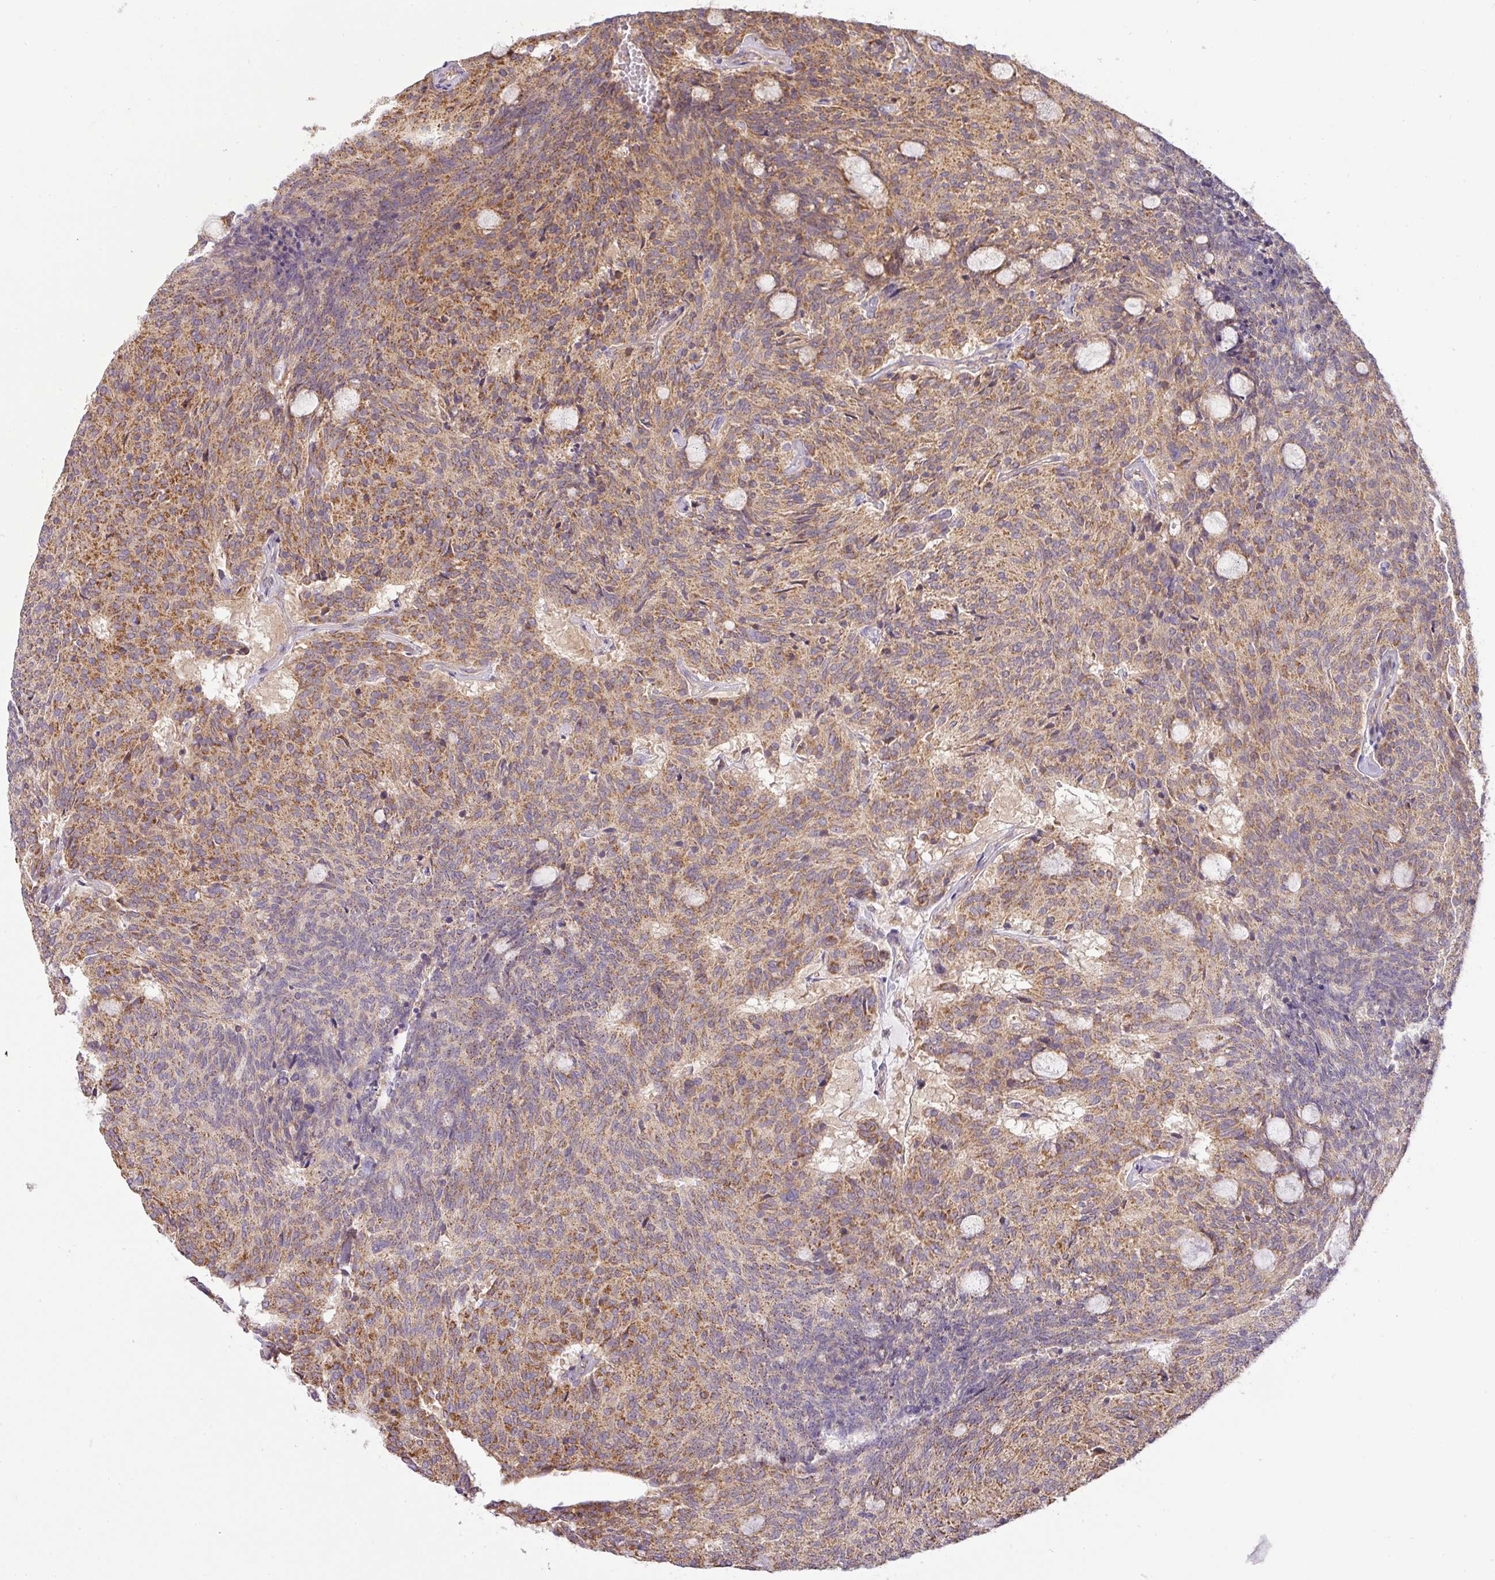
{"staining": {"intensity": "moderate", "quantity": ">75%", "location": "cytoplasmic/membranous"}, "tissue": "carcinoid", "cell_type": "Tumor cells", "image_type": "cancer", "snomed": [{"axis": "morphology", "description": "Carcinoid, malignant, NOS"}, {"axis": "topography", "description": "Pancreas"}], "caption": "Protein expression analysis of malignant carcinoid displays moderate cytoplasmic/membranous staining in about >75% of tumor cells.", "gene": "ZNF211", "patient": {"sex": "female", "age": 54}}